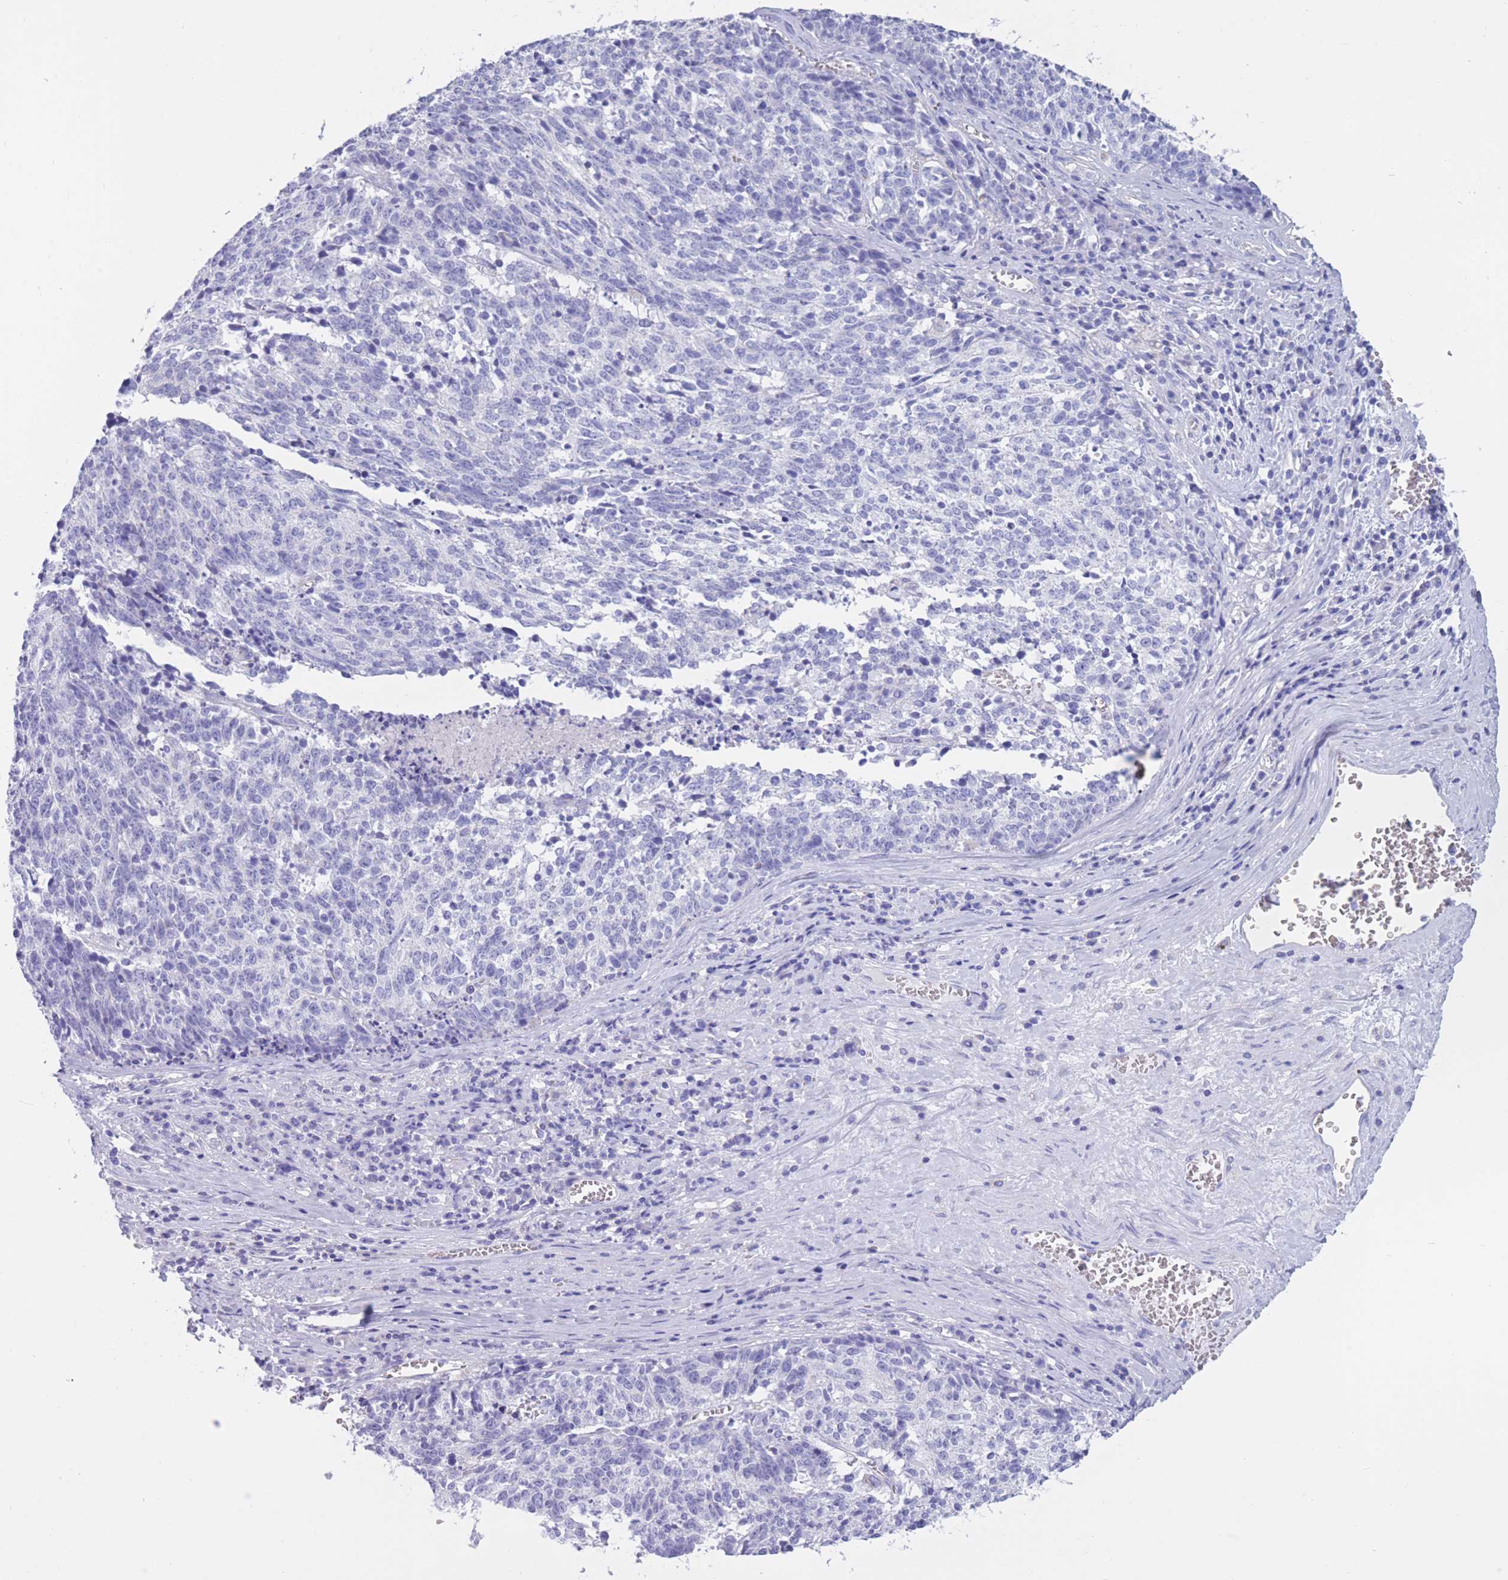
{"staining": {"intensity": "negative", "quantity": "none", "location": "none"}, "tissue": "cervical cancer", "cell_type": "Tumor cells", "image_type": "cancer", "snomed": [{"axis": "morphology", "description": "Squamous cell carcinoma, NOS"}, {"axis": "topography", "description": "Cervix"}], "caption": "A high-resolution histopathology image shows immunohistochemistry (IHC) staining of cervical cancer, which demonstrates no significant expression in tumor cells. Nuclei are stained in blue.", "gene": "INTS2", "patient": {"sex": "female", "age": 29}}